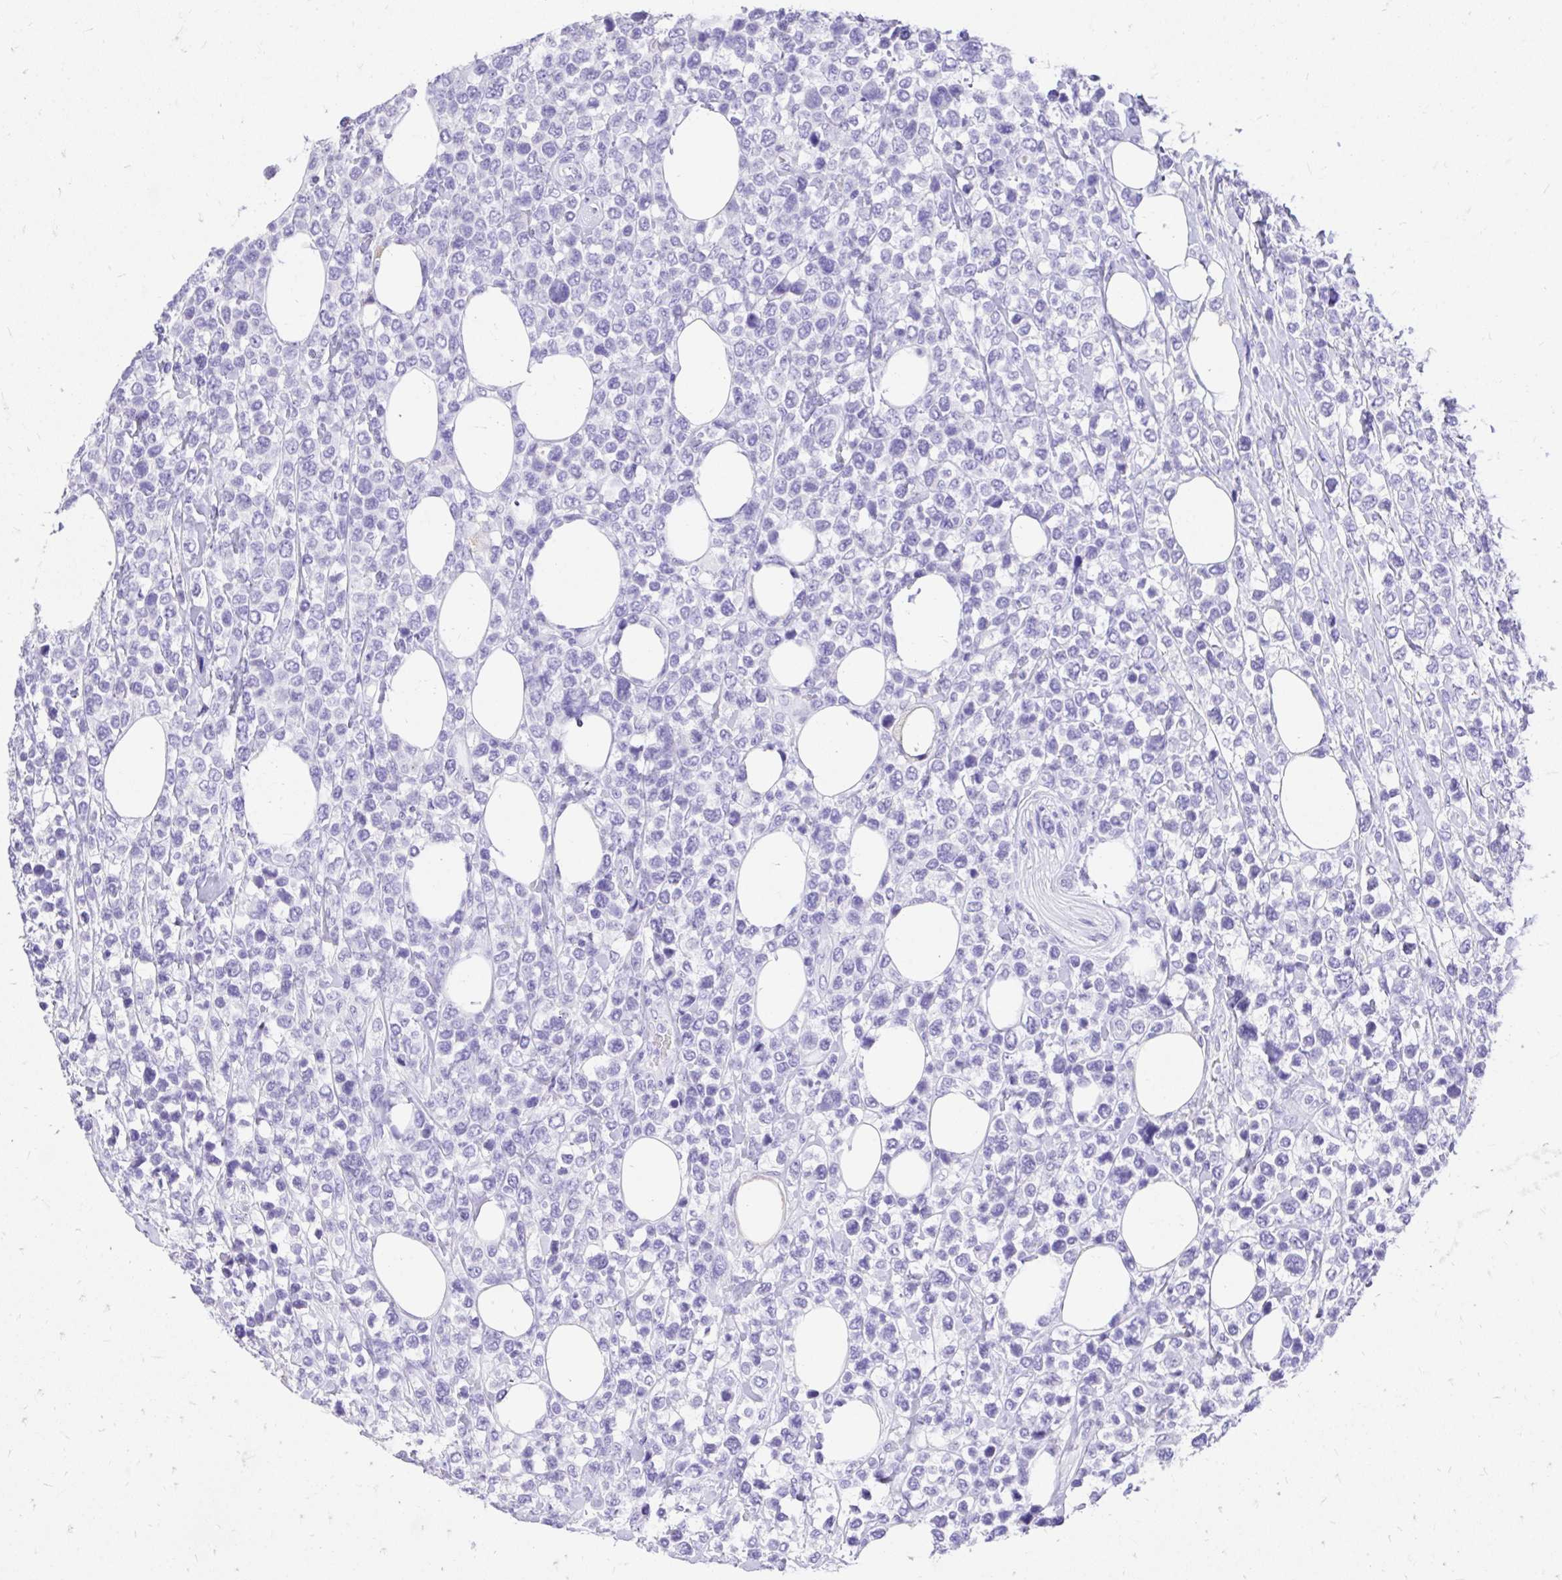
{"staining": {"intensity": "negative", "quantity": "none", "location": "none"}, "tissue": "lymphoma", "cell_type": "Tumor cells", "image_type": "cancer", "snomed": [{"axis": "morphology", "description": "Malignant lymphoma, non-Hodgkin's type, High grade"}, {"axis": "topography", "description": "Soft tissue"}], "caption": "Immunohistochemistry (IHC) micrograph of neoplastic tissue: human lymphoma stained with DAB displays no significant protein positivity in tumor cells.", "gene": "MON1A", "patient": {"sex": "female", "age": 56}}